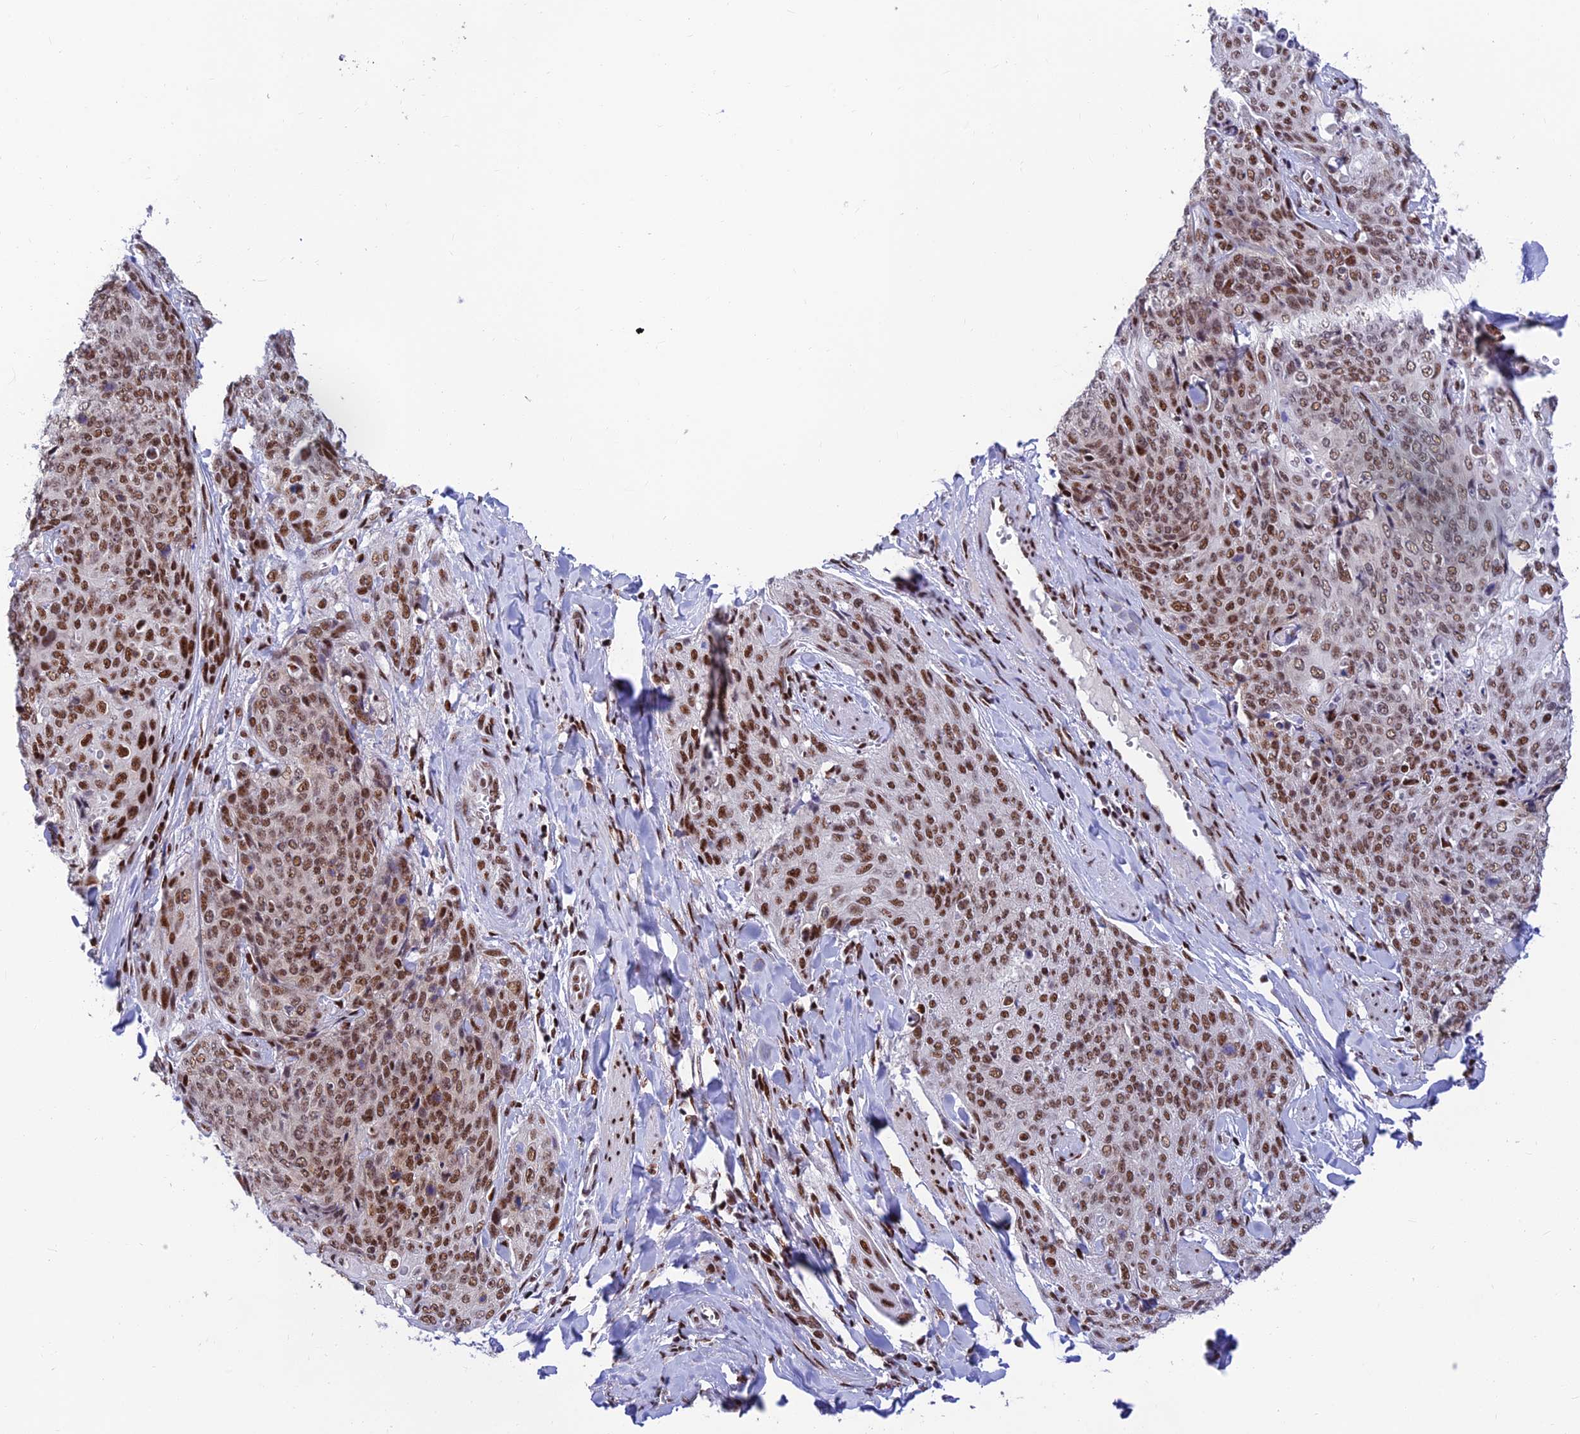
{"staining": {"intensity": "moderate", "quantity": ">75%", "location": "nuclear"}, "tissue": "skin cancer", "cell_type": "Tumor cells", "image_type": "cancer", "snomed": [{"axis": "morphology", "description": "Squamous cell carcinoma, NOS"}, {"axis": "topography", "description": "Skin"}, {"axis": "topography", "description": "Vulva"}], "caption": "DAB (3,3'-diaminobenzidine) immunohistochemical staining of squamous cell carcinoma (skin) shows moderate nuclear protein expression in about >75% of tumor cells. Nuclei are stained in blue.", "gene": "USP22", "patient": {"sex": "female", "age": 85}}